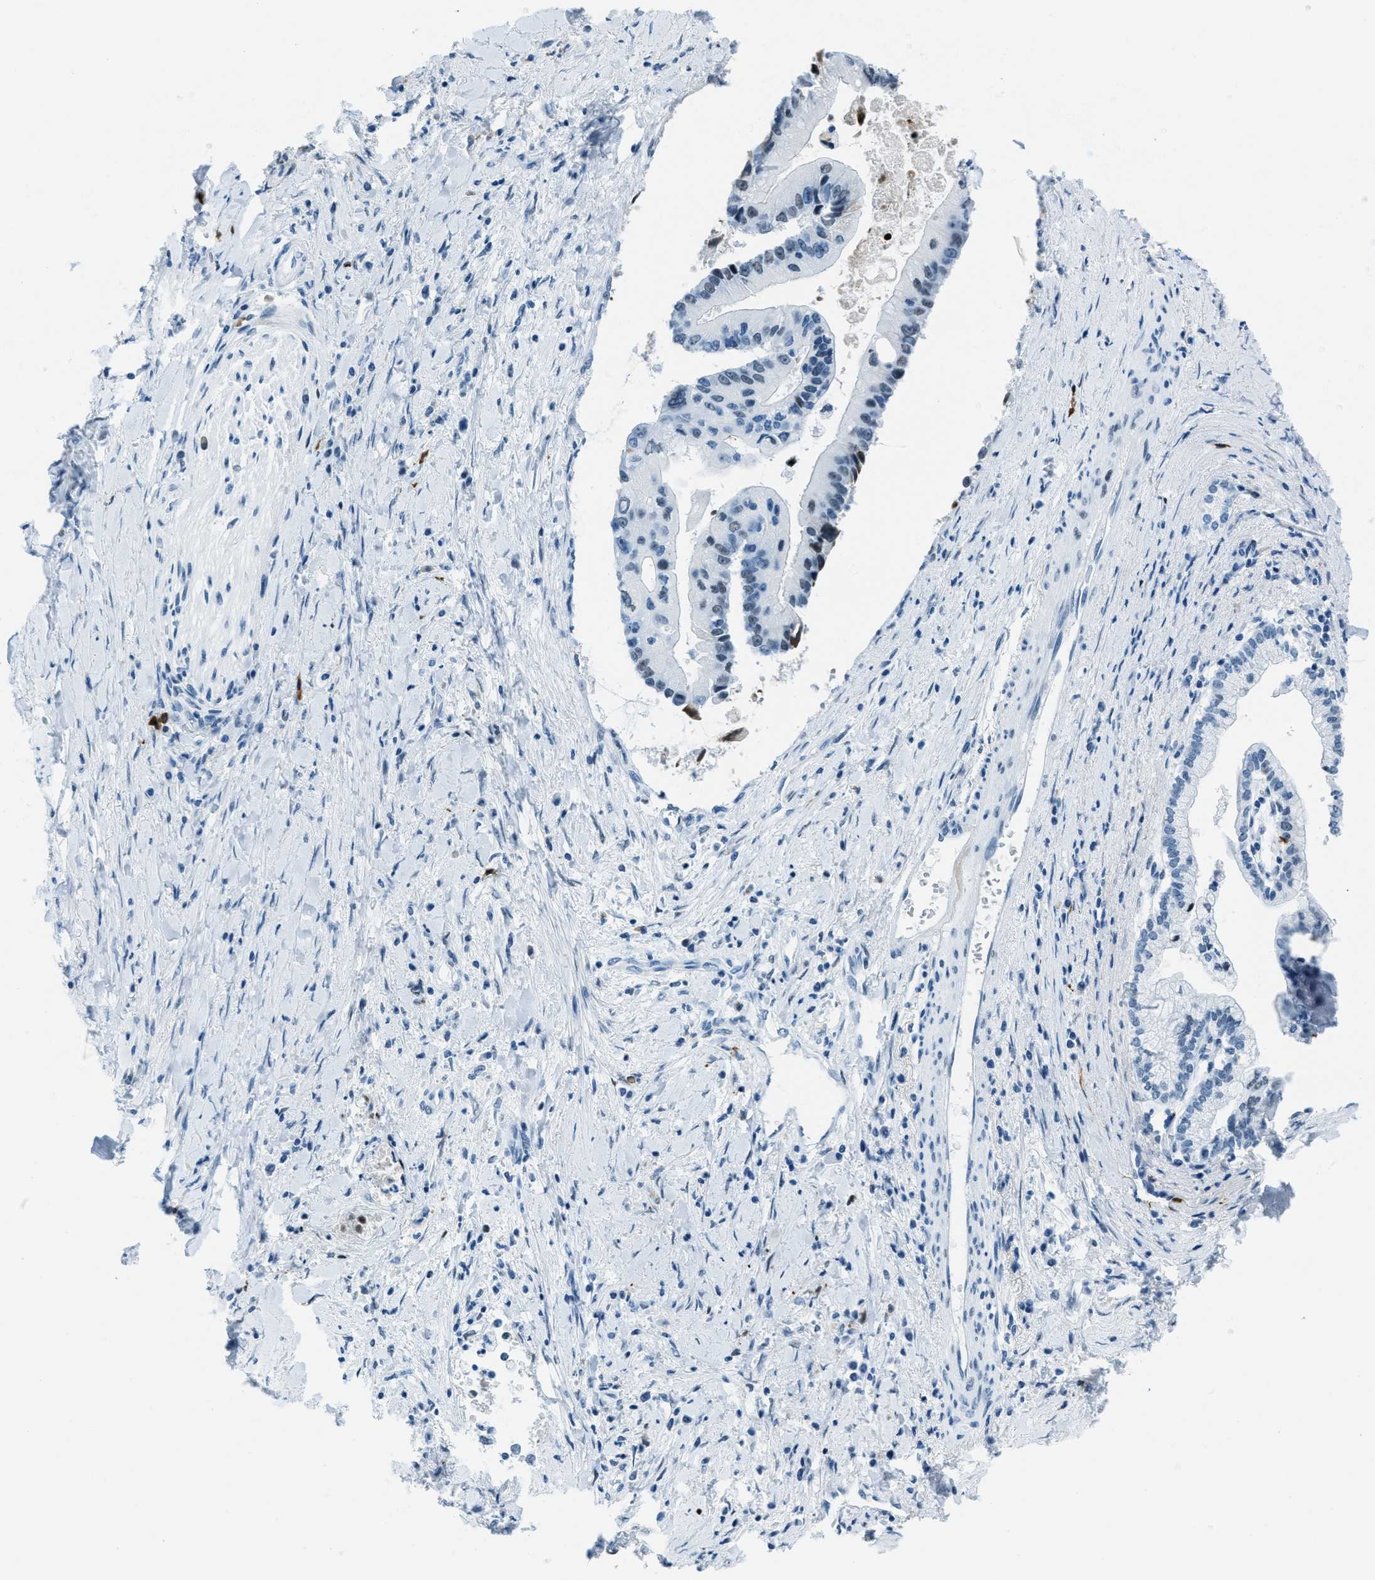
{"staining": {"intensity": "weak", "quantity": "25%-75%", "location": "nuclear"}, "tissue": "liver cancer", "cell_type": "Tumor cells", "image_type": "cancer", "snomed": [{"axis": "morphology", "description": "Cholangiocarcinoma"}, {"axis": "topography", "description": "Liver"}], "caption": "Liver cholangiocarcinoma stained with immunohistochemistry exhibits weak nuclear expression in about 25%-75% of tumor cells.", "gene": "PLA2G2A", "patient": {"sex": "male", "age": 50}}